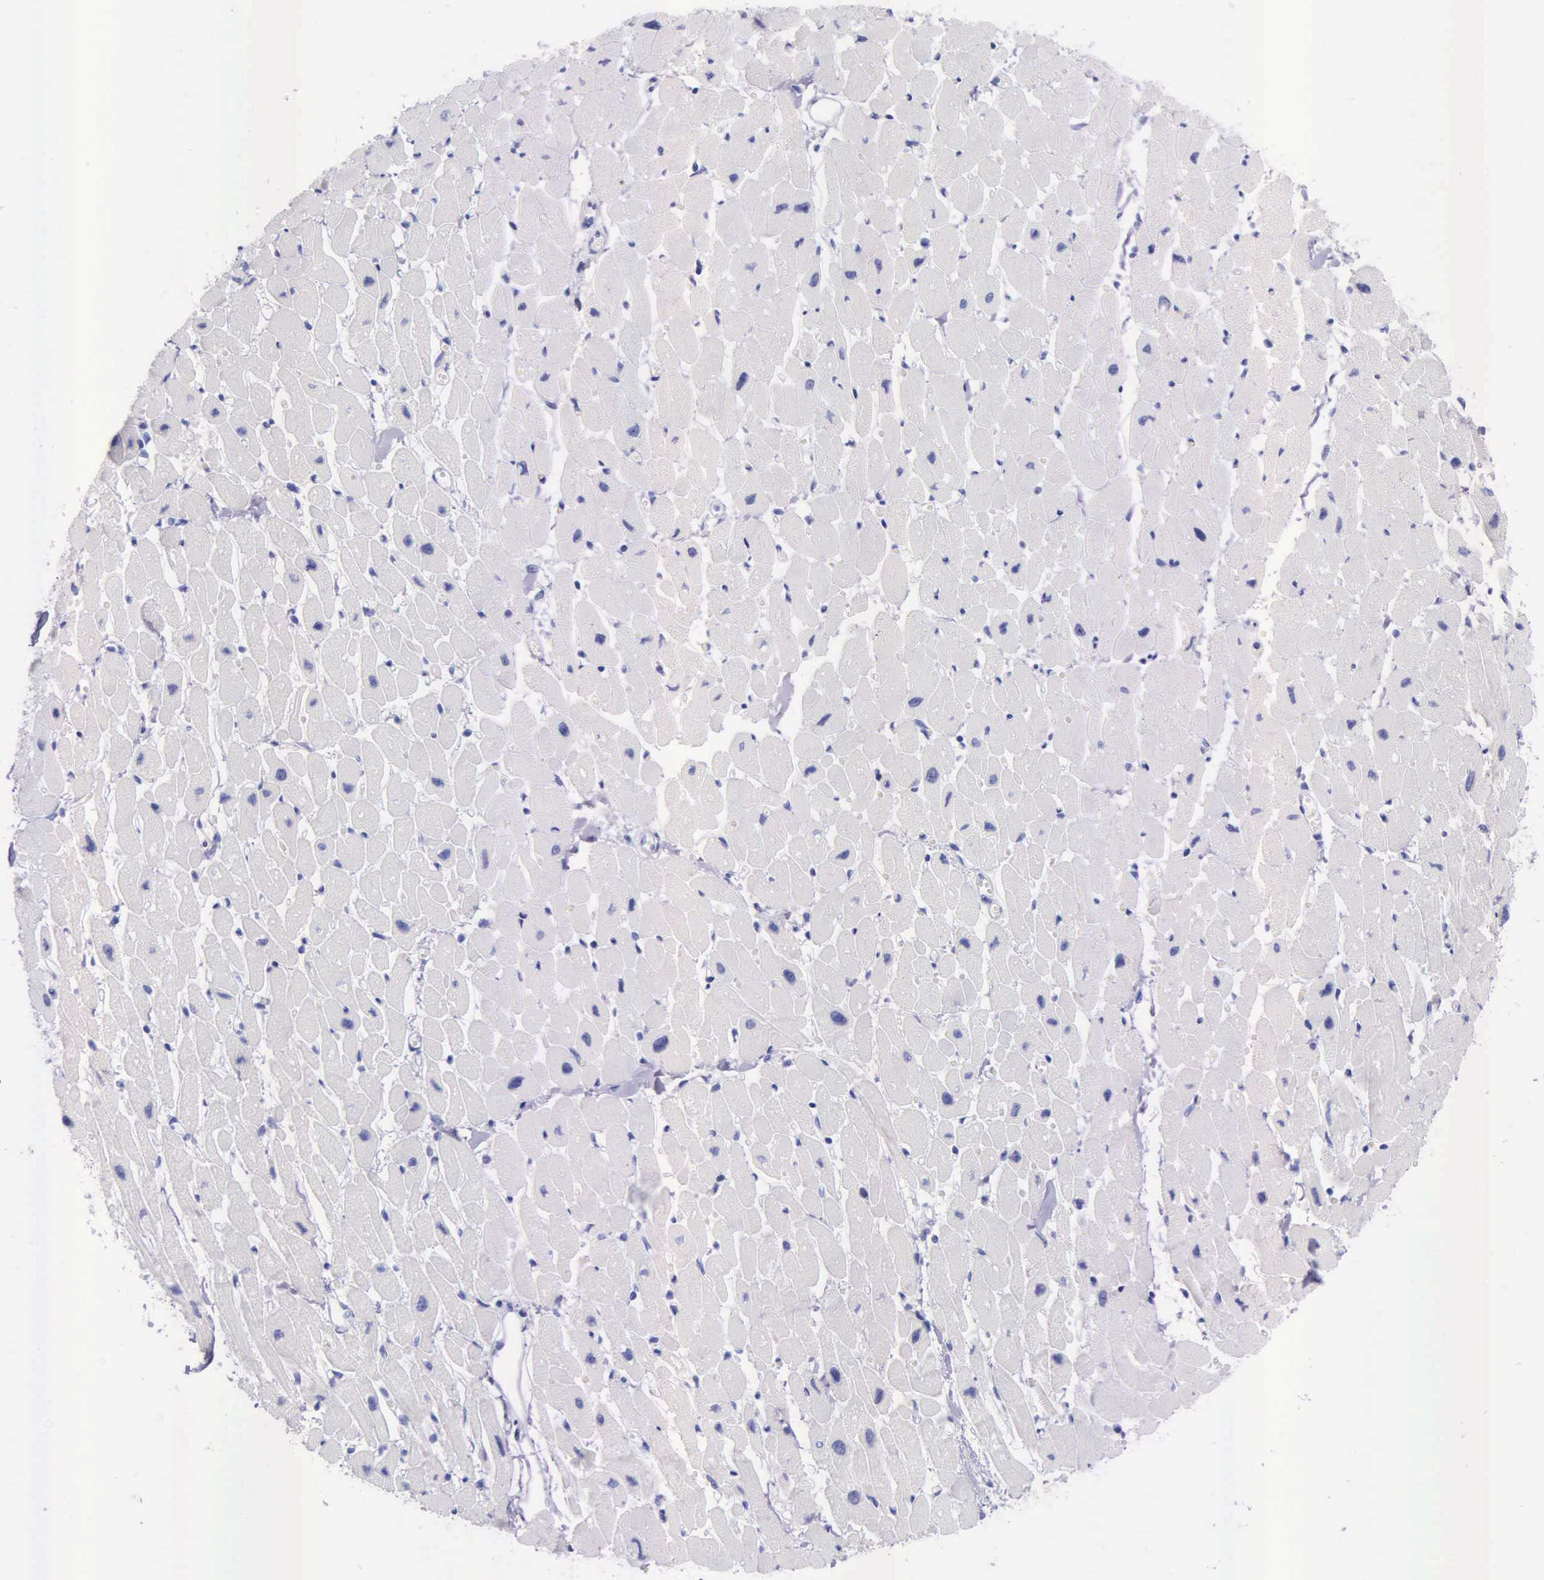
{"staining": {"intensity": "negative", "quantity": "none", "location": "none"}, "tissue": "heart muscle", "cell_type": "Cardiomyocytes", "image_type": "normal", "snomed": [{"axis": "morphology", "description": "Normal tissue, NOS"}, {"axis": "topography", "description": "Heart"}], "caption": "Immunohistochemical staining of normal human heart muscle exhibits no significant expression in cardiomyocytes. (DAB immunohistochemistry (IHC), high magnification).", "gene": "KLK2", "patient": {"sex": "female", "age": 54}}